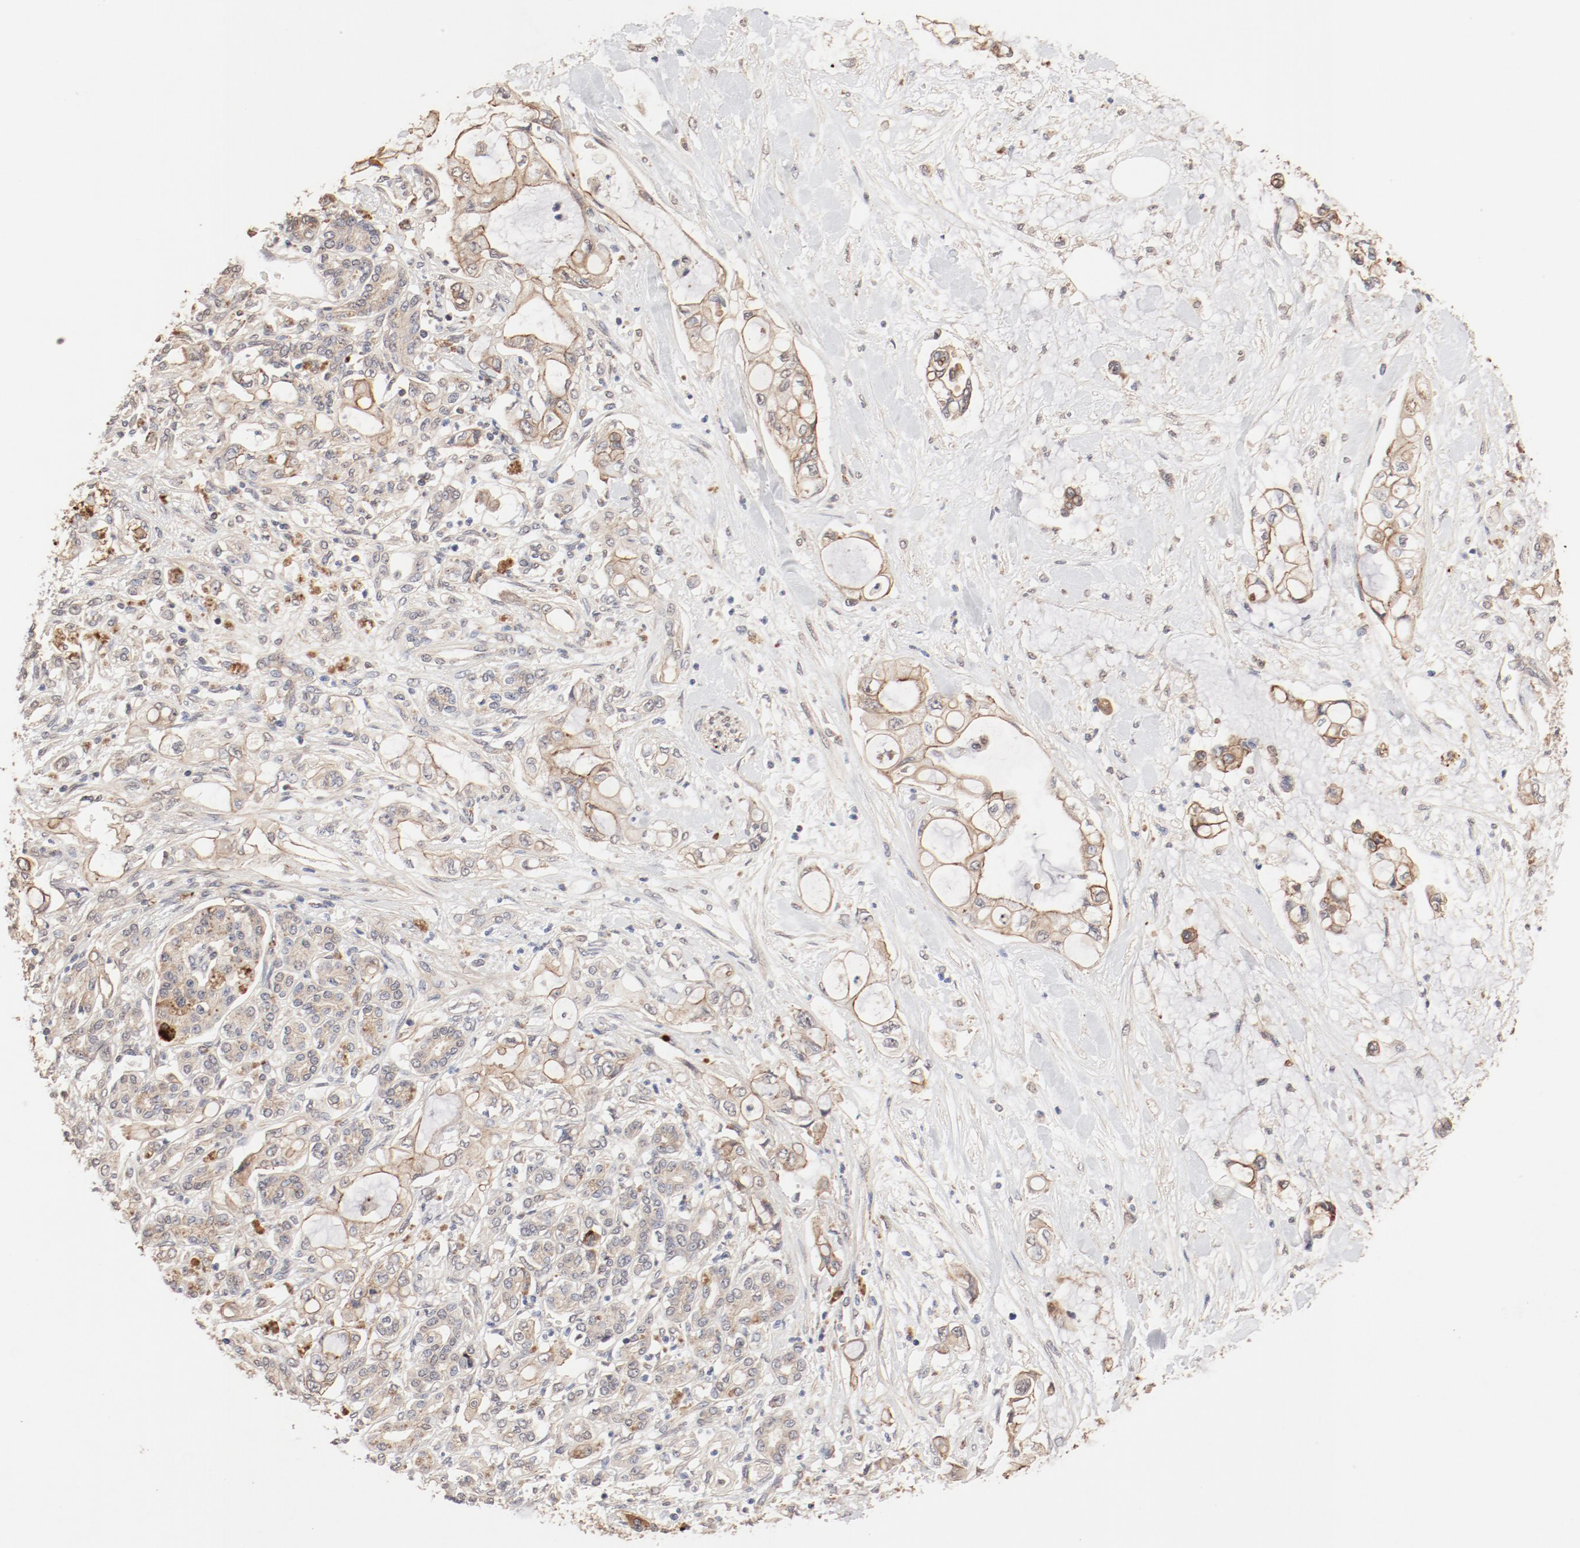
{"staining": {"intensity": "moderate", "quantity": ">75%", "location": "cytoplasmic/membranous"}, "tissue": "pancreatic cancer", "cell_type": "Tumor cells", "image_type": "cancer", "snomed": [{"axis": "morphology", "description": "Adenocarcinoma, NOS"}, {"axis": "topography", "description": "Pancreas"}], "caption": "Protein staining demonstrates moderate cytoplasmic/membranous positivity in approximately >75% of tumor cells in adenocarcinoma (pancreatic). (IHC, brightfield microscopy, high magnification).", "gene": "IL3RA", "patient": {"sex": "female", "age": 70}}